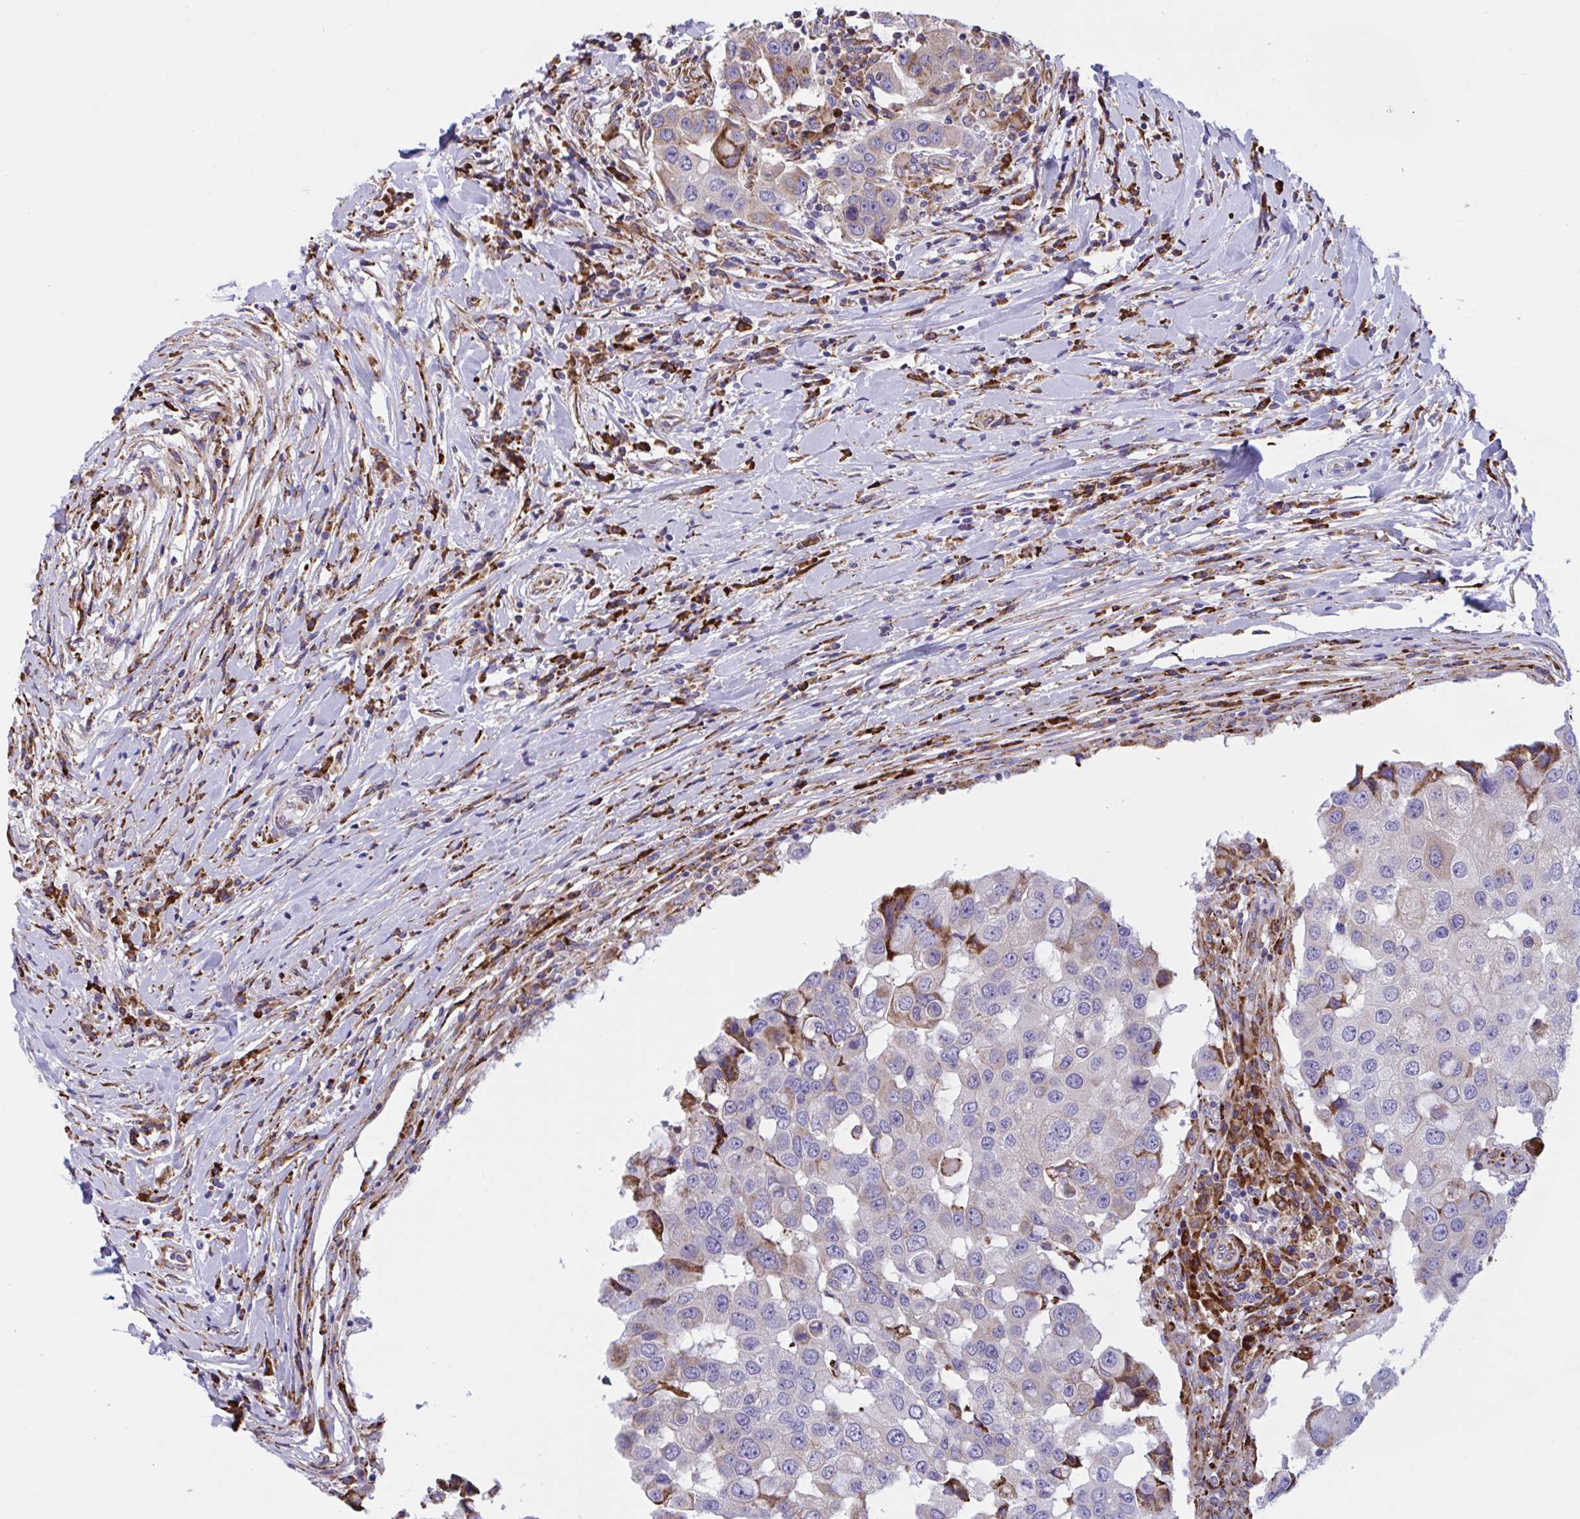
{"staining": {"intensity": "moderate", "quantity": "25%-75%", "location": "cytoplasmic/membranous"}, "tissue": "breast cancer", "cell_type": "Tumor cells", "image_type": "cancer", "snomed": [{"axis": "morphology", "description": "Duct carcinoma"}, {"axis": "topography", "description": "Breast"}], "caption": "Immunohistochemistry staining of breast cancer, which displays medium levels of moderate cytoplasmic/membranous staining in approximately 25%-75% of tumor cells indicating moderate cytoplasmic/membranous protein positivity. The staining was performed using DAB (3,3'-diaminobenzidine) (brown) for protein detection and nuclei were counterstained in hematoxylin (blue).", "gene": "PEAK3", "patient": {"sex": "female", "age": 27}}